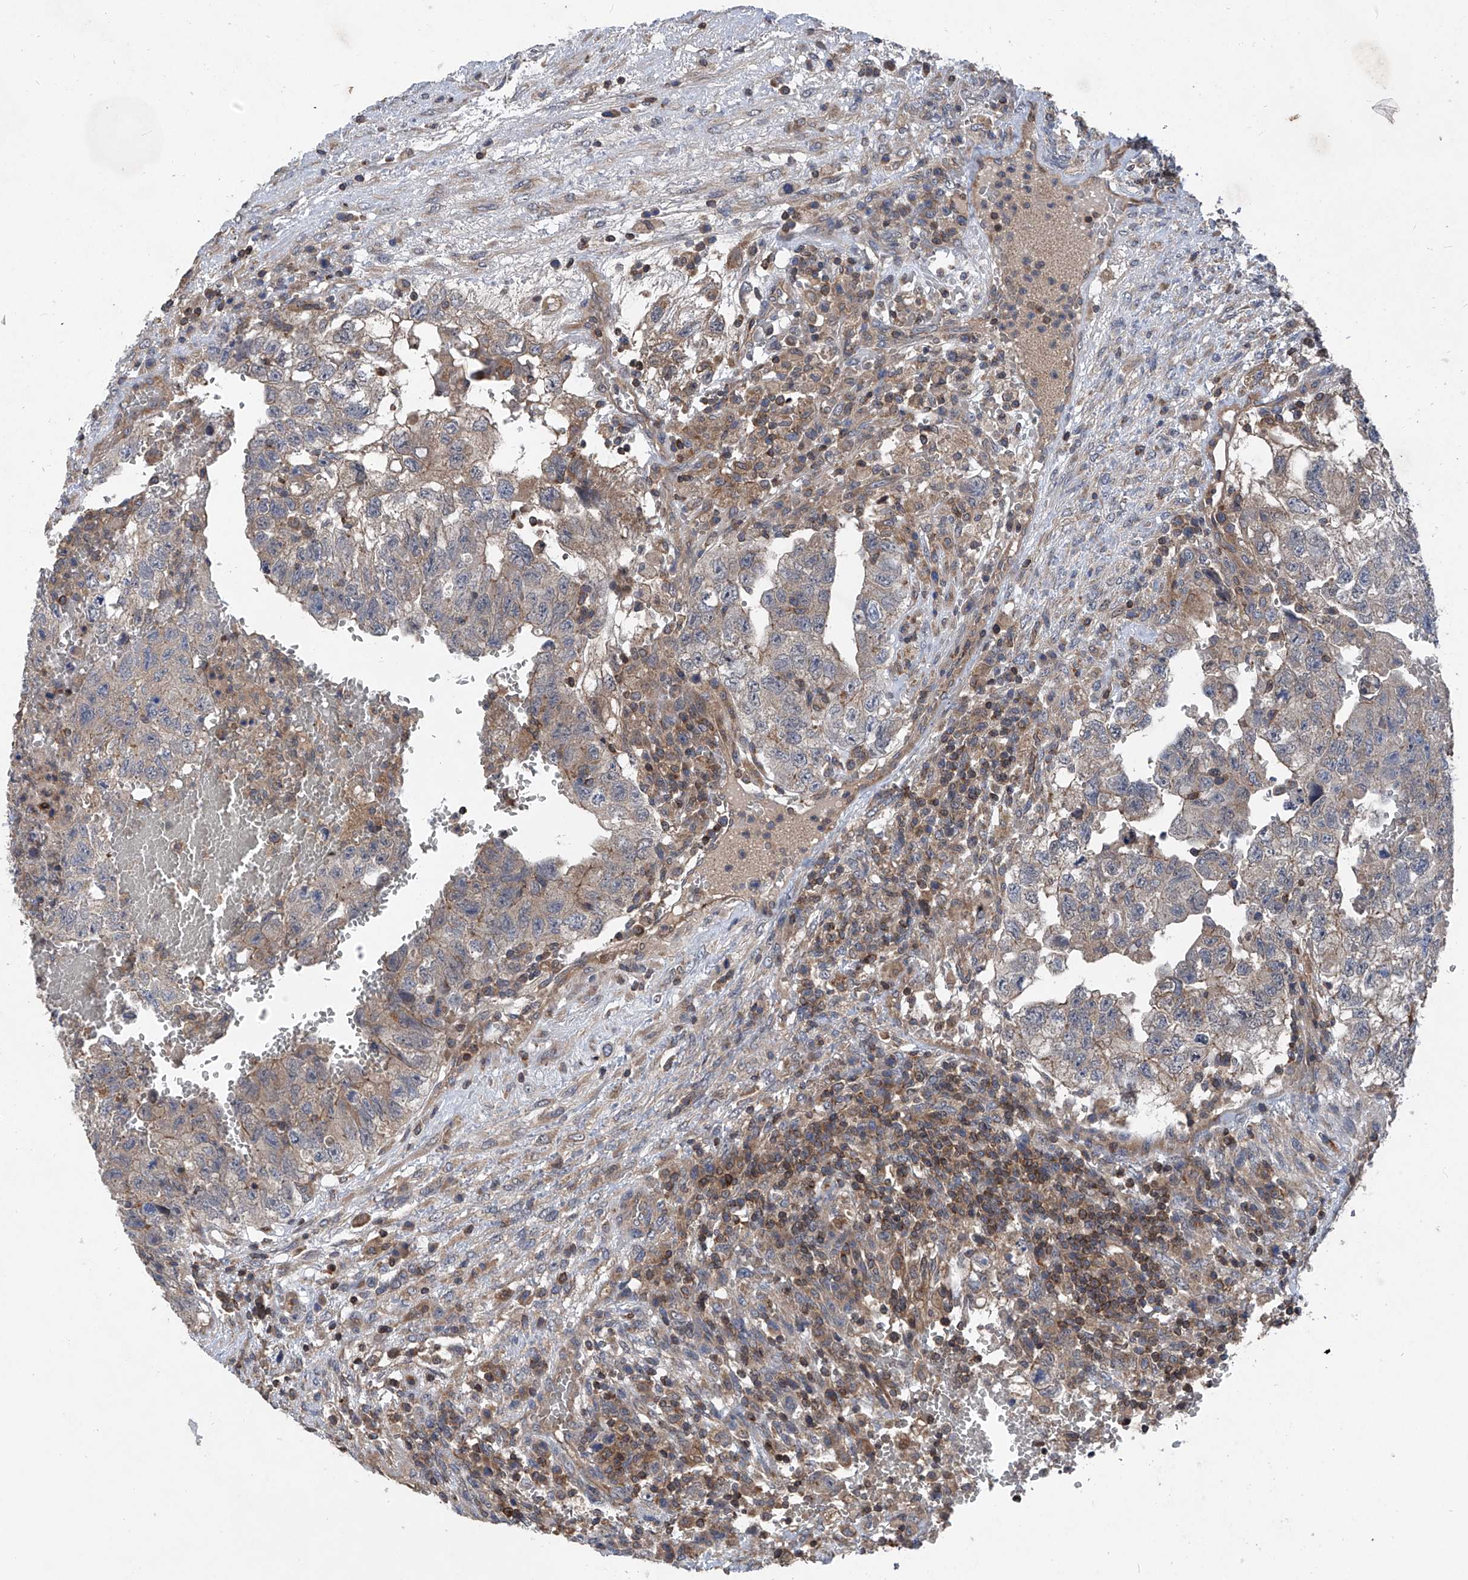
{"staining": {"intensity": "weak", "quantity": "<25%", "location": "cytoplasmic/membranous"}, "tissue": "testis cancer", "cell_type": "Tumor cells", "image_type": "cancer", "snomed": [{"axis": "morphology", "description": "Carcinoma, Embryonal, NOS"}, {"axis": "topography", "description": "Testis"}], "caption": "The micrograph displays no staining of tumor cells in testis cancer (embryonal carcinoma).", "gene": "TRIM38", "patient": {"sex": "male", "age": 36}}